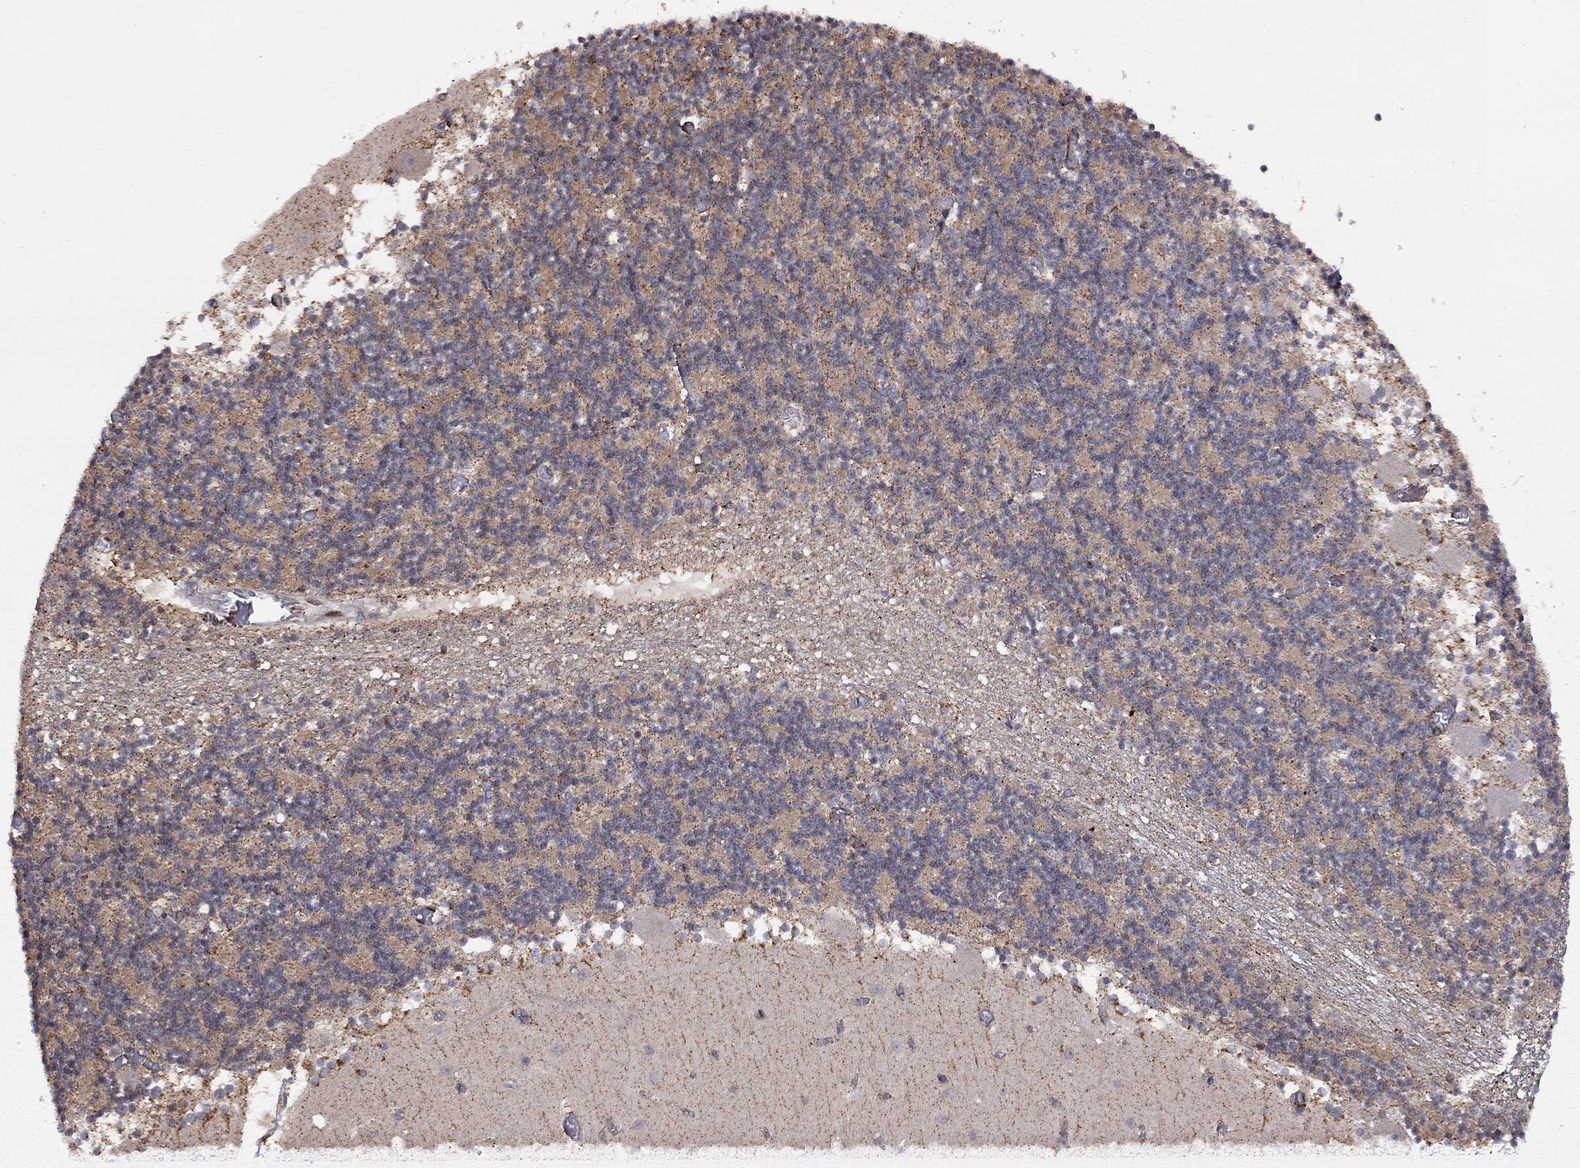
{"staining": {"intensity": "negative", "quantity": "none", "location": "none"}, "tissue": "cerebellum", "cell_type": "Cells in granular layer", "image_type": "normal", "snomed": [{"axis": "morphology", "description": "Normal tissue, NOS"}, {"axis": "topography", "description": "Cerebellum"}], "caption": "Immunohistochemistry photomicrograph of benign cerebellum stained for a protein (brown), which demonstrates no staining in cells in granular layer.", "gene": "ELOB", "patient": {"sex": "female", "age": 28}}